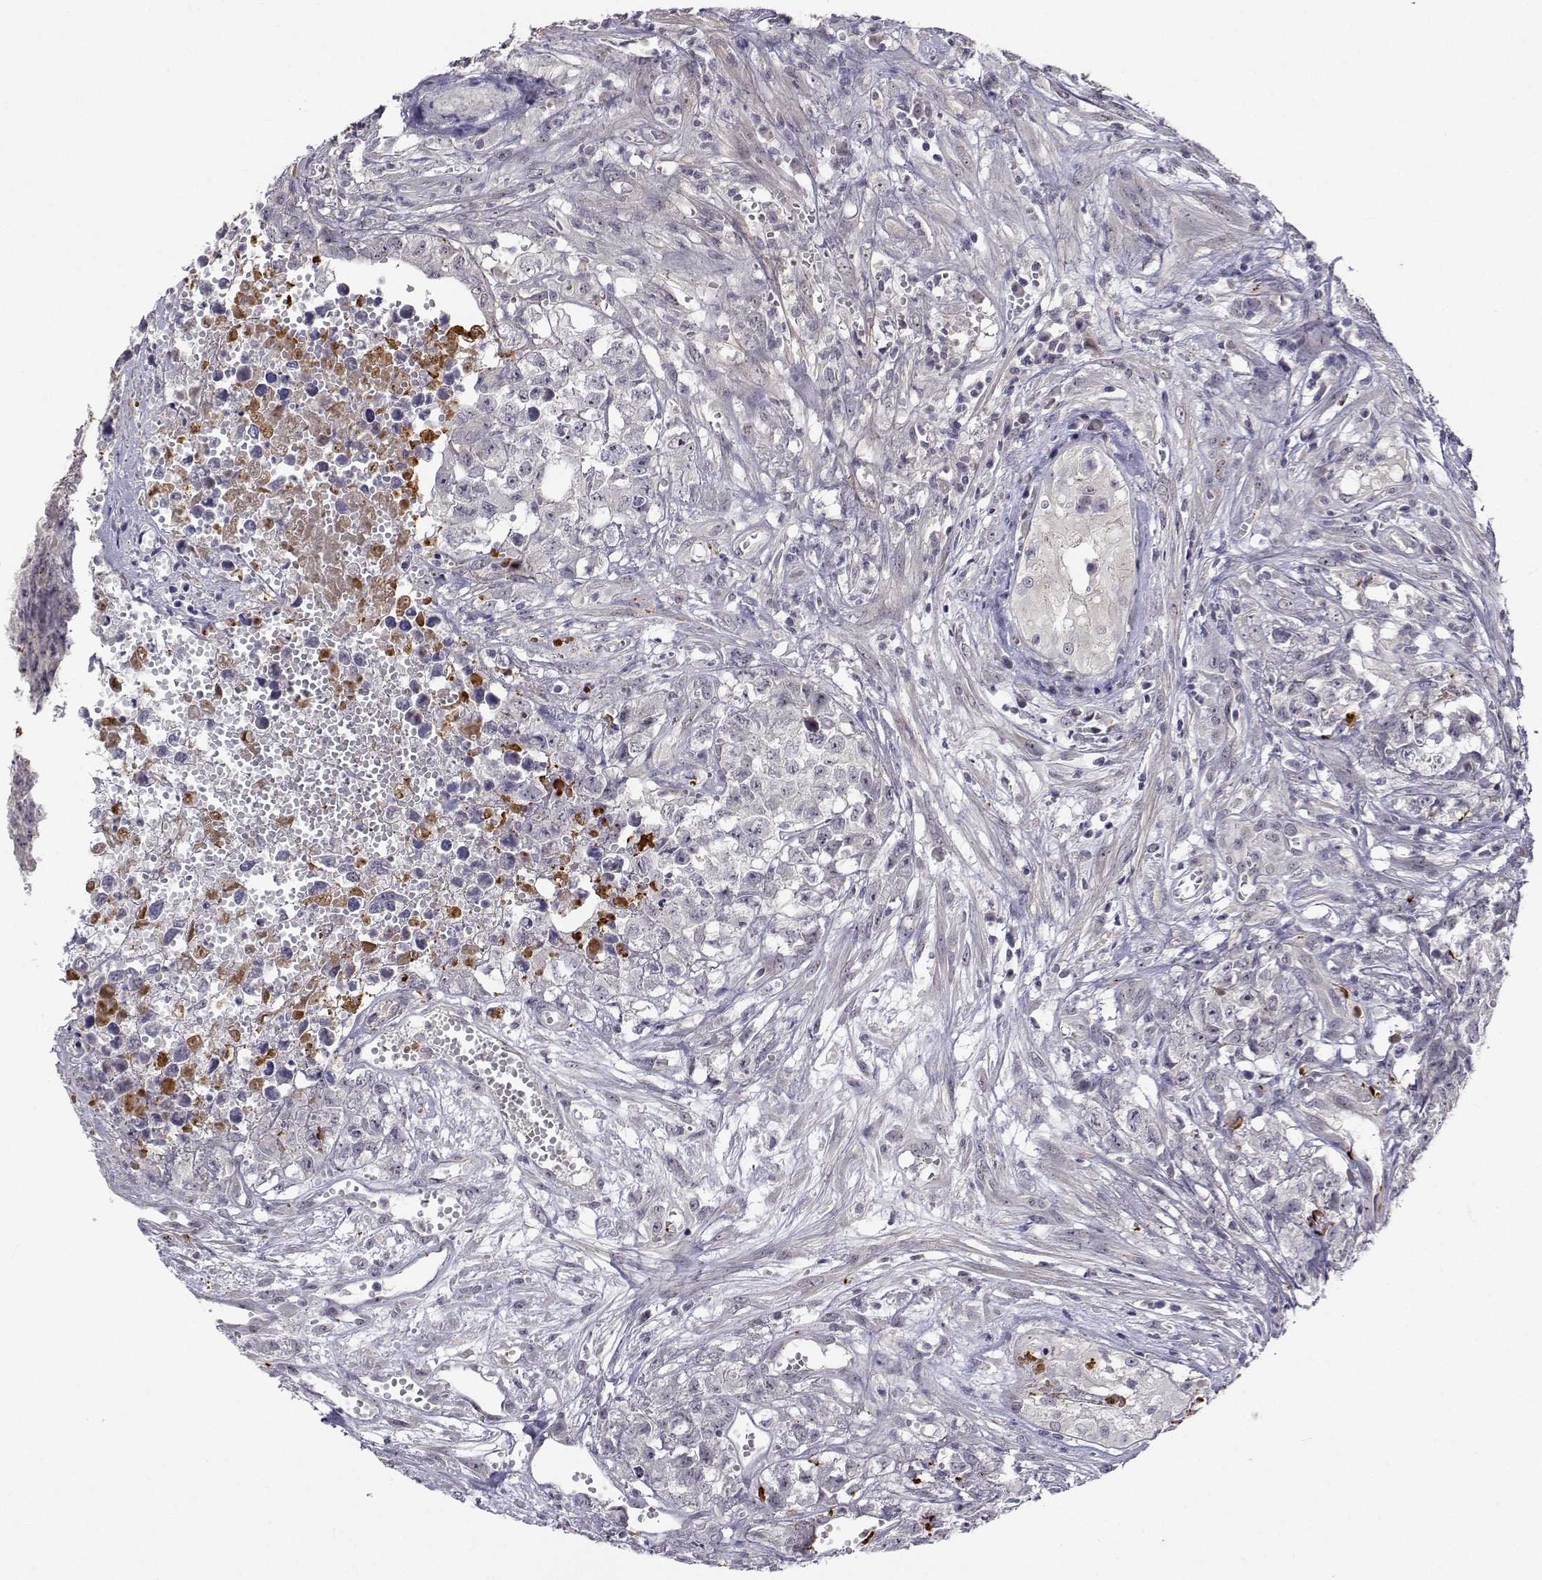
{"staining": {"intensity": "negative", "quantity": "none", "location": "none"}, "tissue": "testis cancer", "cell_type": "Tumor cells", "image_type": "cancer", "snomed": [{"axis": "morphology", "description": "Seminoma, NOS"}, {"axis": "morphology", "description": "Carcinoma, Embryonal, NOS"}, {"axis": "topography", "description": "Testis"}], "caption": "Embryonal carcinoma (testis) stained for a protein using immunohistochemistry (IHC) shows no staining tumor cells.", "gene": "SLC6A3", "patient": {"sex": "male", "age": 22}}